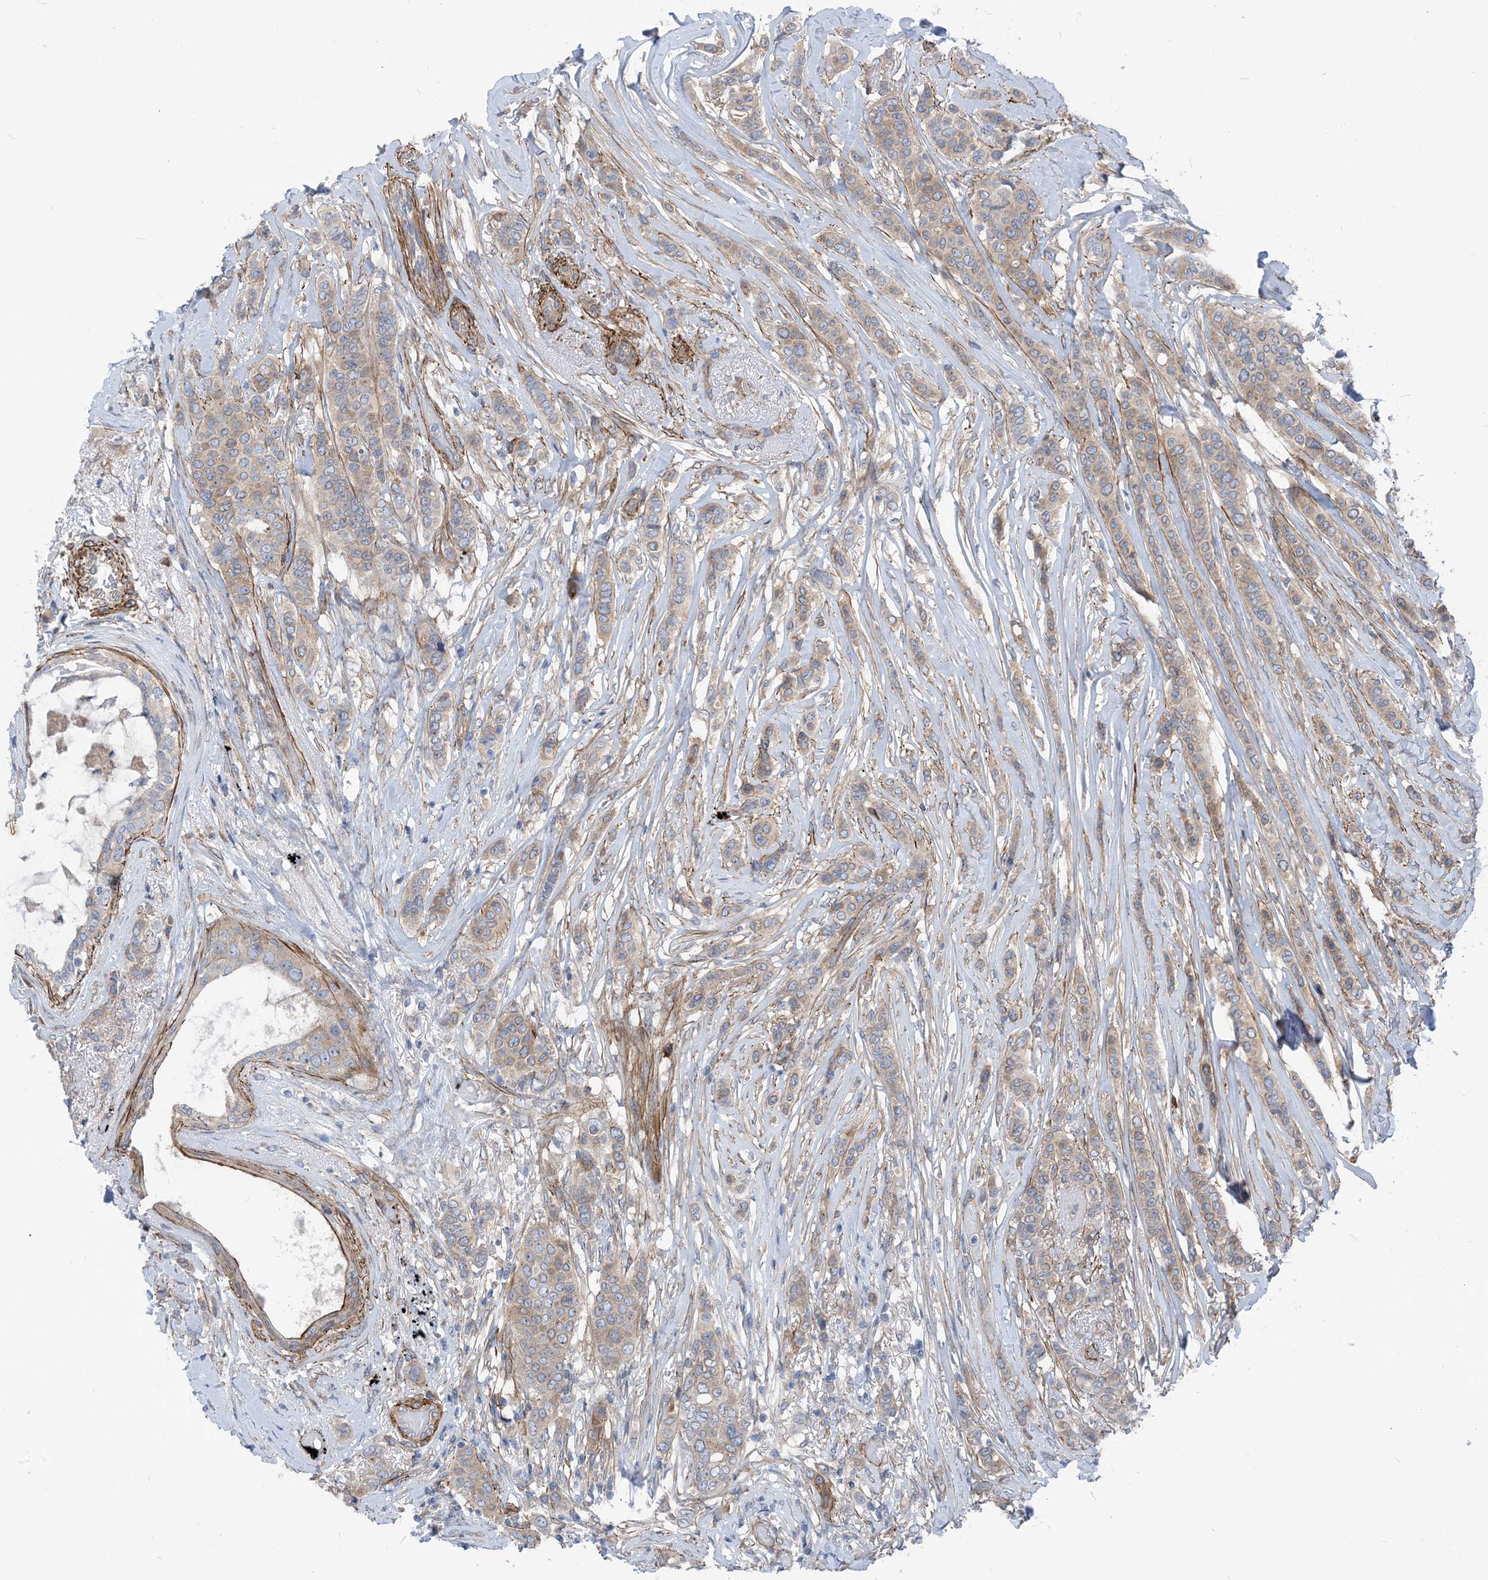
{"staining": {"intensity": "weak", "quantity": "25%-75%", "location": "cytoplasmic/membranous"}, "tissue": "breast cancer", "cell_type": "Tumor cells", "image_type": "cancer", "snomed": [{"axis": "morphology", "description": "Lobular carcinoma"}, {"axis": "topography", "description": "Breast"}], "caption": "Immunohistochemical staining of human breast cancer displays low levels of weak cytoplasmic/membranous positivity in approximately 25%-75% of tumor cells.", "gene": "PLEKHA3", "patient": {"sex": "female", "age": 51}}